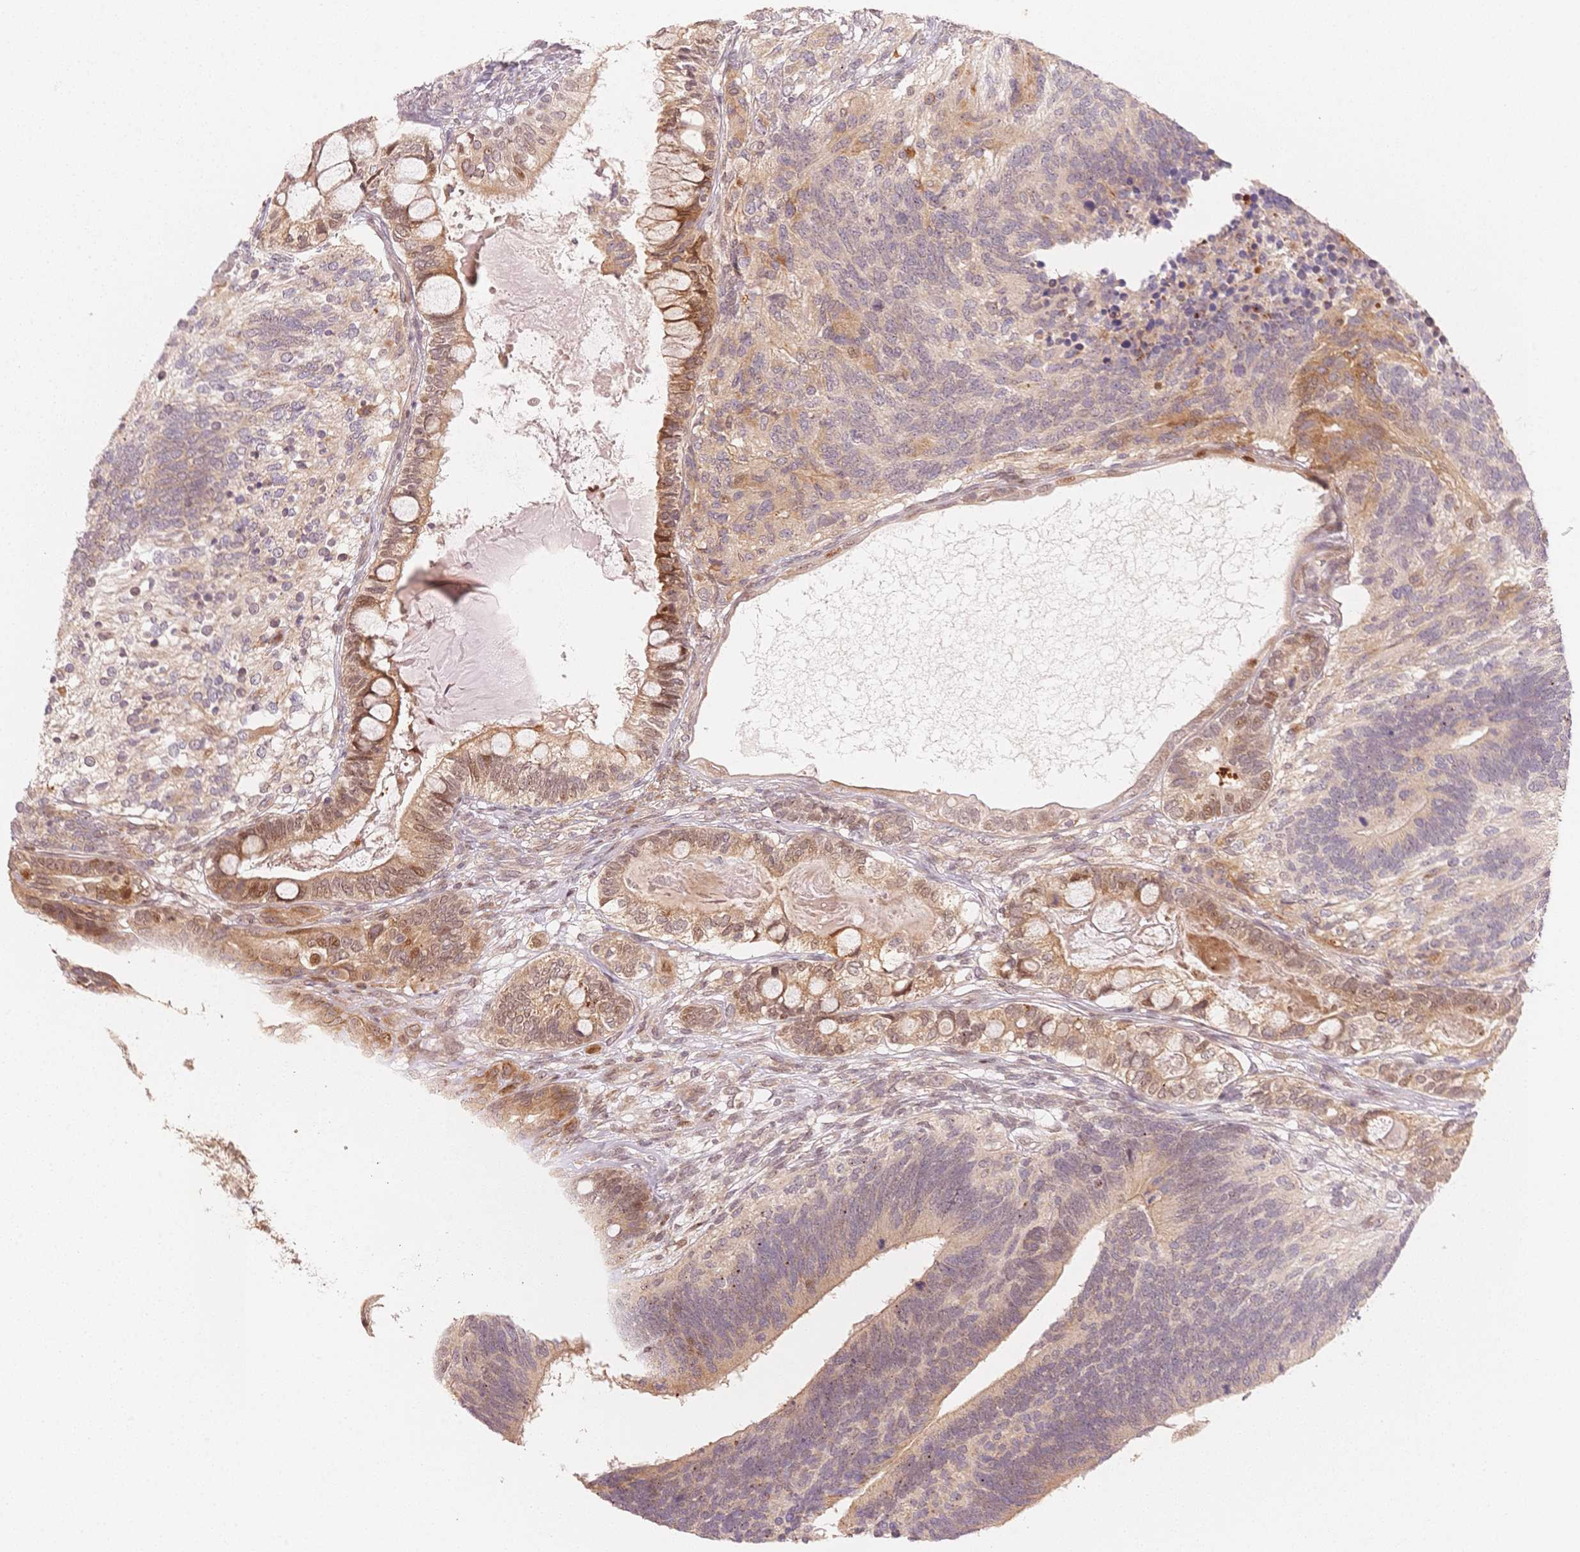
{"staining": {"intensity": "moderate", "quantity": ">75%", "location": "cytoplasmic/membranous,nuclear"}, "tissue": "testis cancer", "cell_type": "Tumor cells", "image_type": "cancer", "snomed": [{"axis": "morphology", "description": "Seminoma, NOS"}, {"axis": "morphology", "description": "Carcinoma, Embryonal, NOS"}, {"axis": "topography", "description": "Testis"}], "caption": "There is medium levels of moderate cytoplasmic/membranous and nuclear positivity in tumor cells of testis cancer, as demonstrated by immunohistochemical staining (brown color).", "gene": "STK39", "patient": {"sex": "male", "age": 41}}